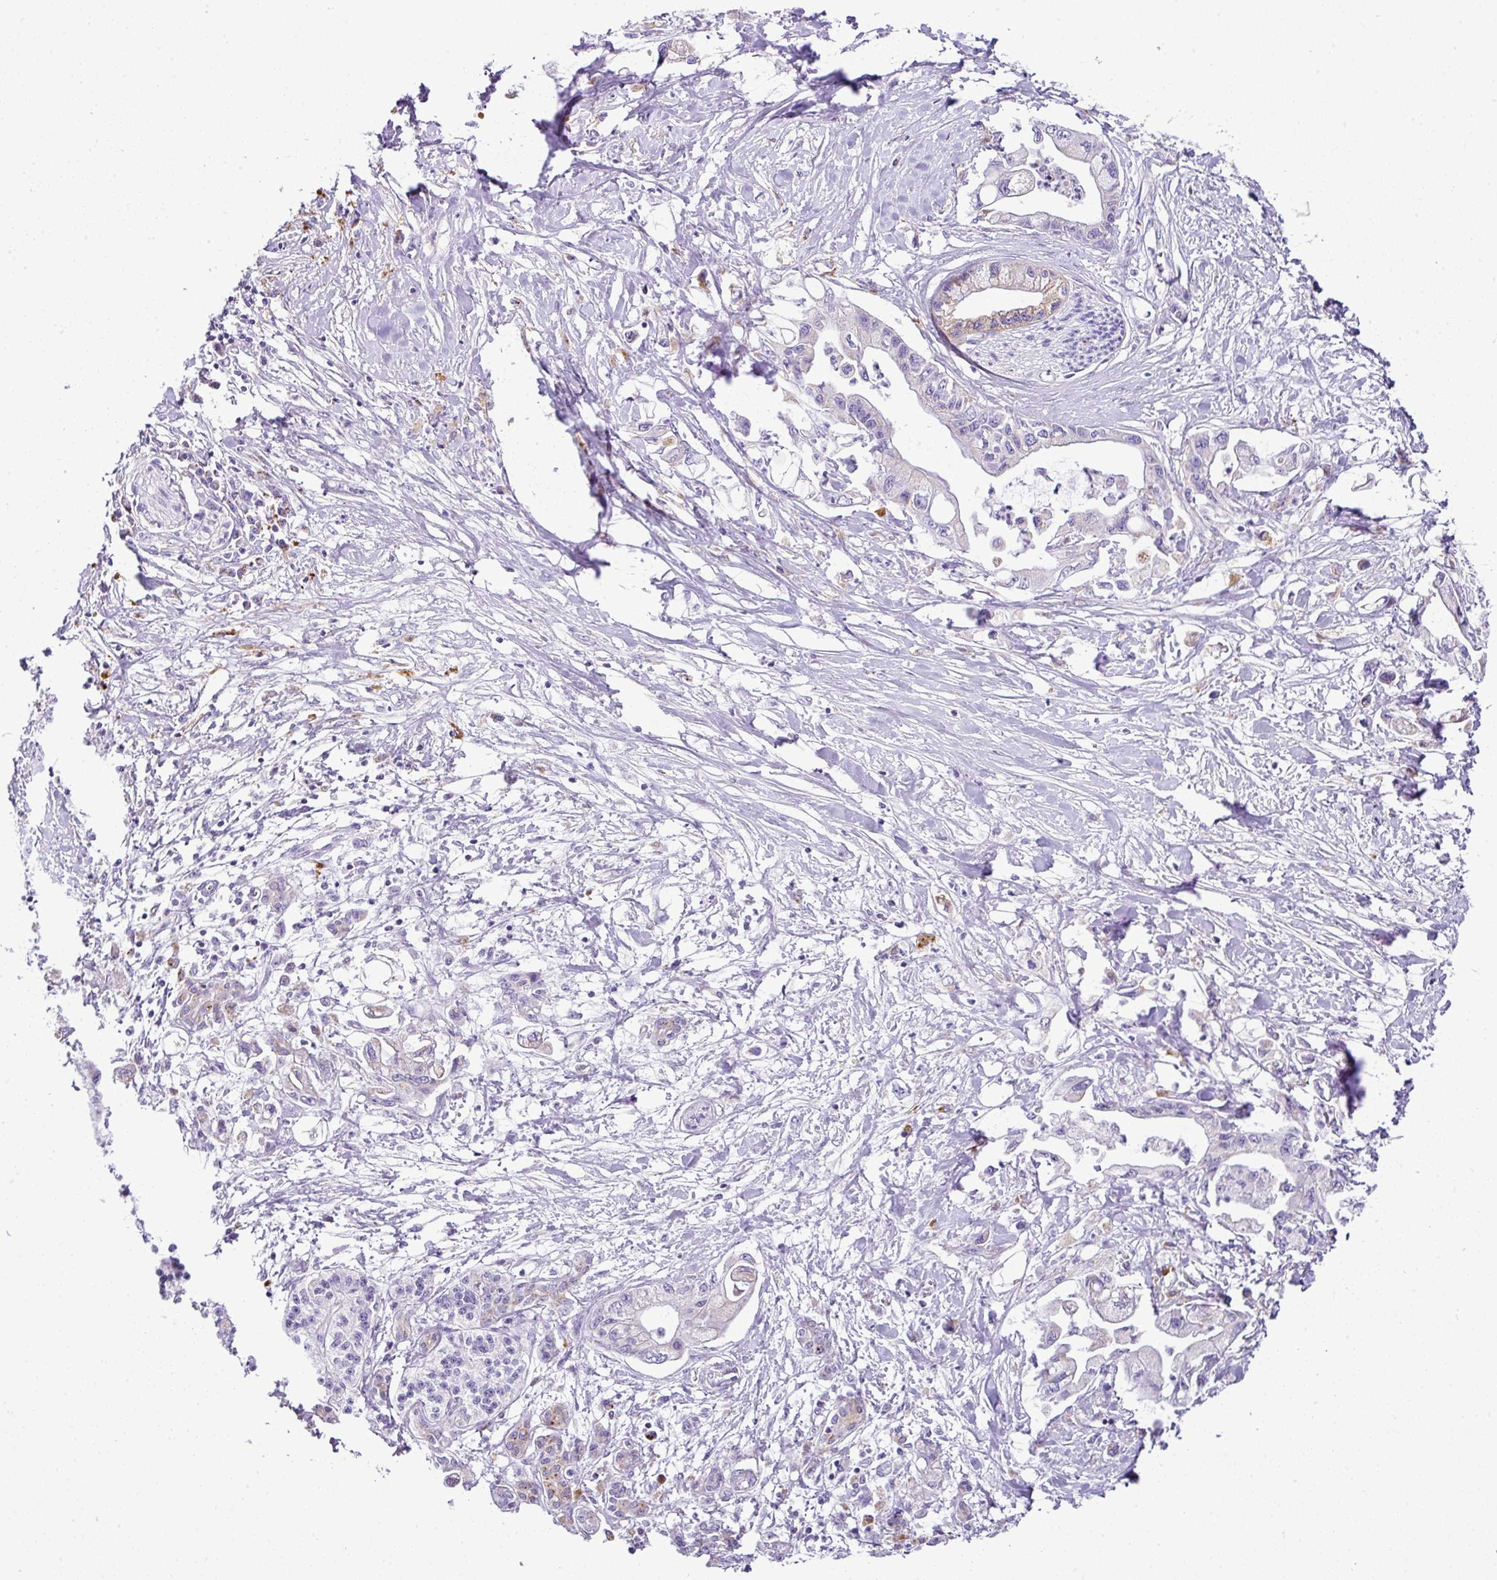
{"staining": {"intensity": "negative", "quantity": "none", "location": "none"}, "tissue": "pancreatic cancer", "cell_type": "Tumor cells", "image_type": "cancer", "snomed": [{"axis": "morphology", "description": "Adenocarcinoma, NOS"}, {"axis": "topography", "description": "Pancreas"}], "caption": "Immunohistochemistry micrograph of neoplastic tissue: pancreatic adenocarcinoma stained with DAB (3,3'-diaminobenzidine) demonstrates no significant protein positivity in tumor cells.", "gene": "PGAP4", "patient": {"sex": "male", "age": 61}}